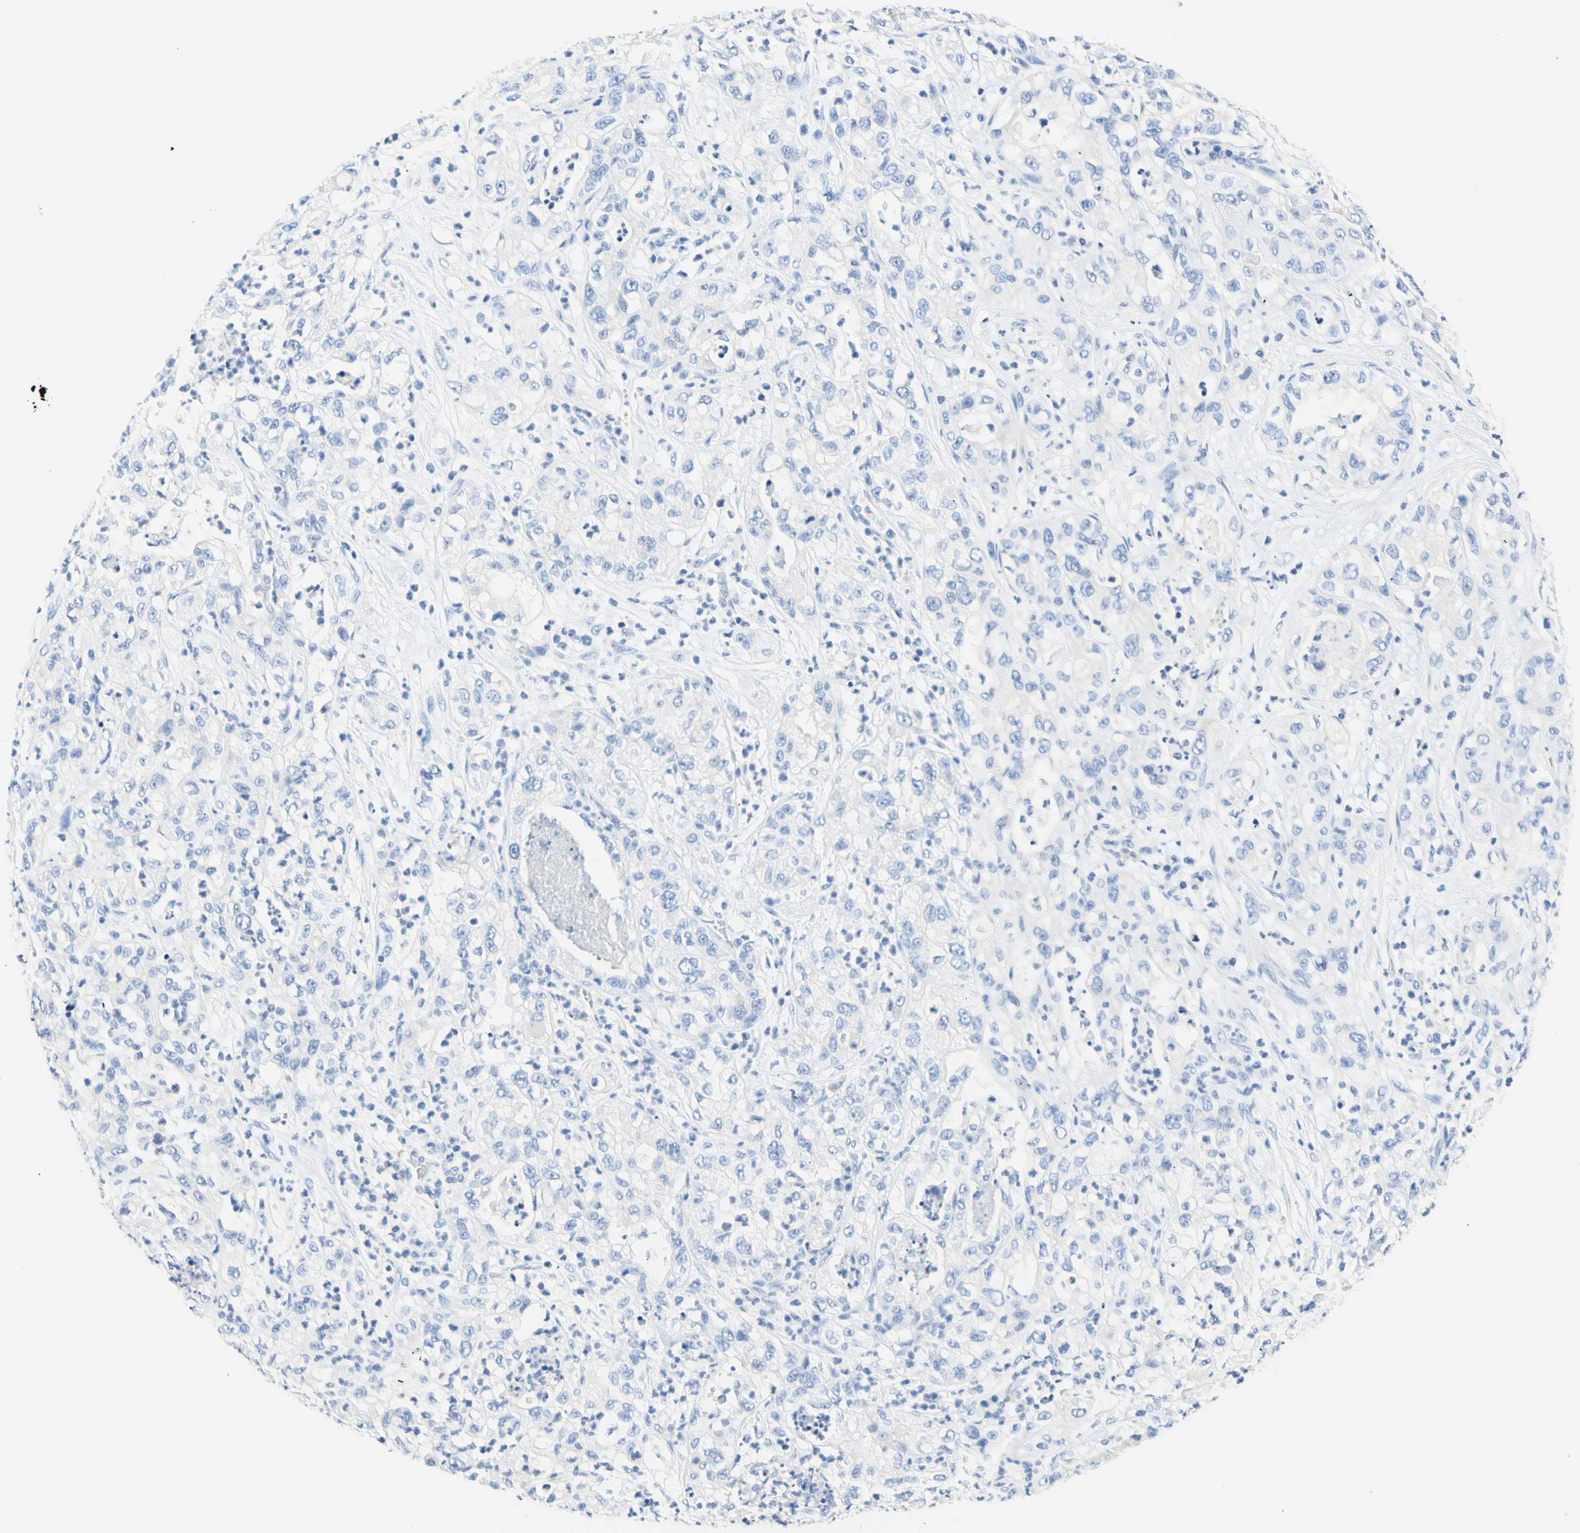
{"staining": {"intensity": "negative", "quantity": "none", "location": "none"}, "tissue": "pancreatic cancer", "cell_type": "Tumor cells", "image_type": "cancer", "snomed": [{"axis": "morphology", "description": "Adenocarcinoma, NOS"}, {"axis": "topography", "description": "Pancreas"}], "caption": "Tumor cells are negative for protein expression in human pancreatic cancer. Nuclei are stained in blue.", "gene": "HPCA", "patient": {"sex": "female", "age": 78}}